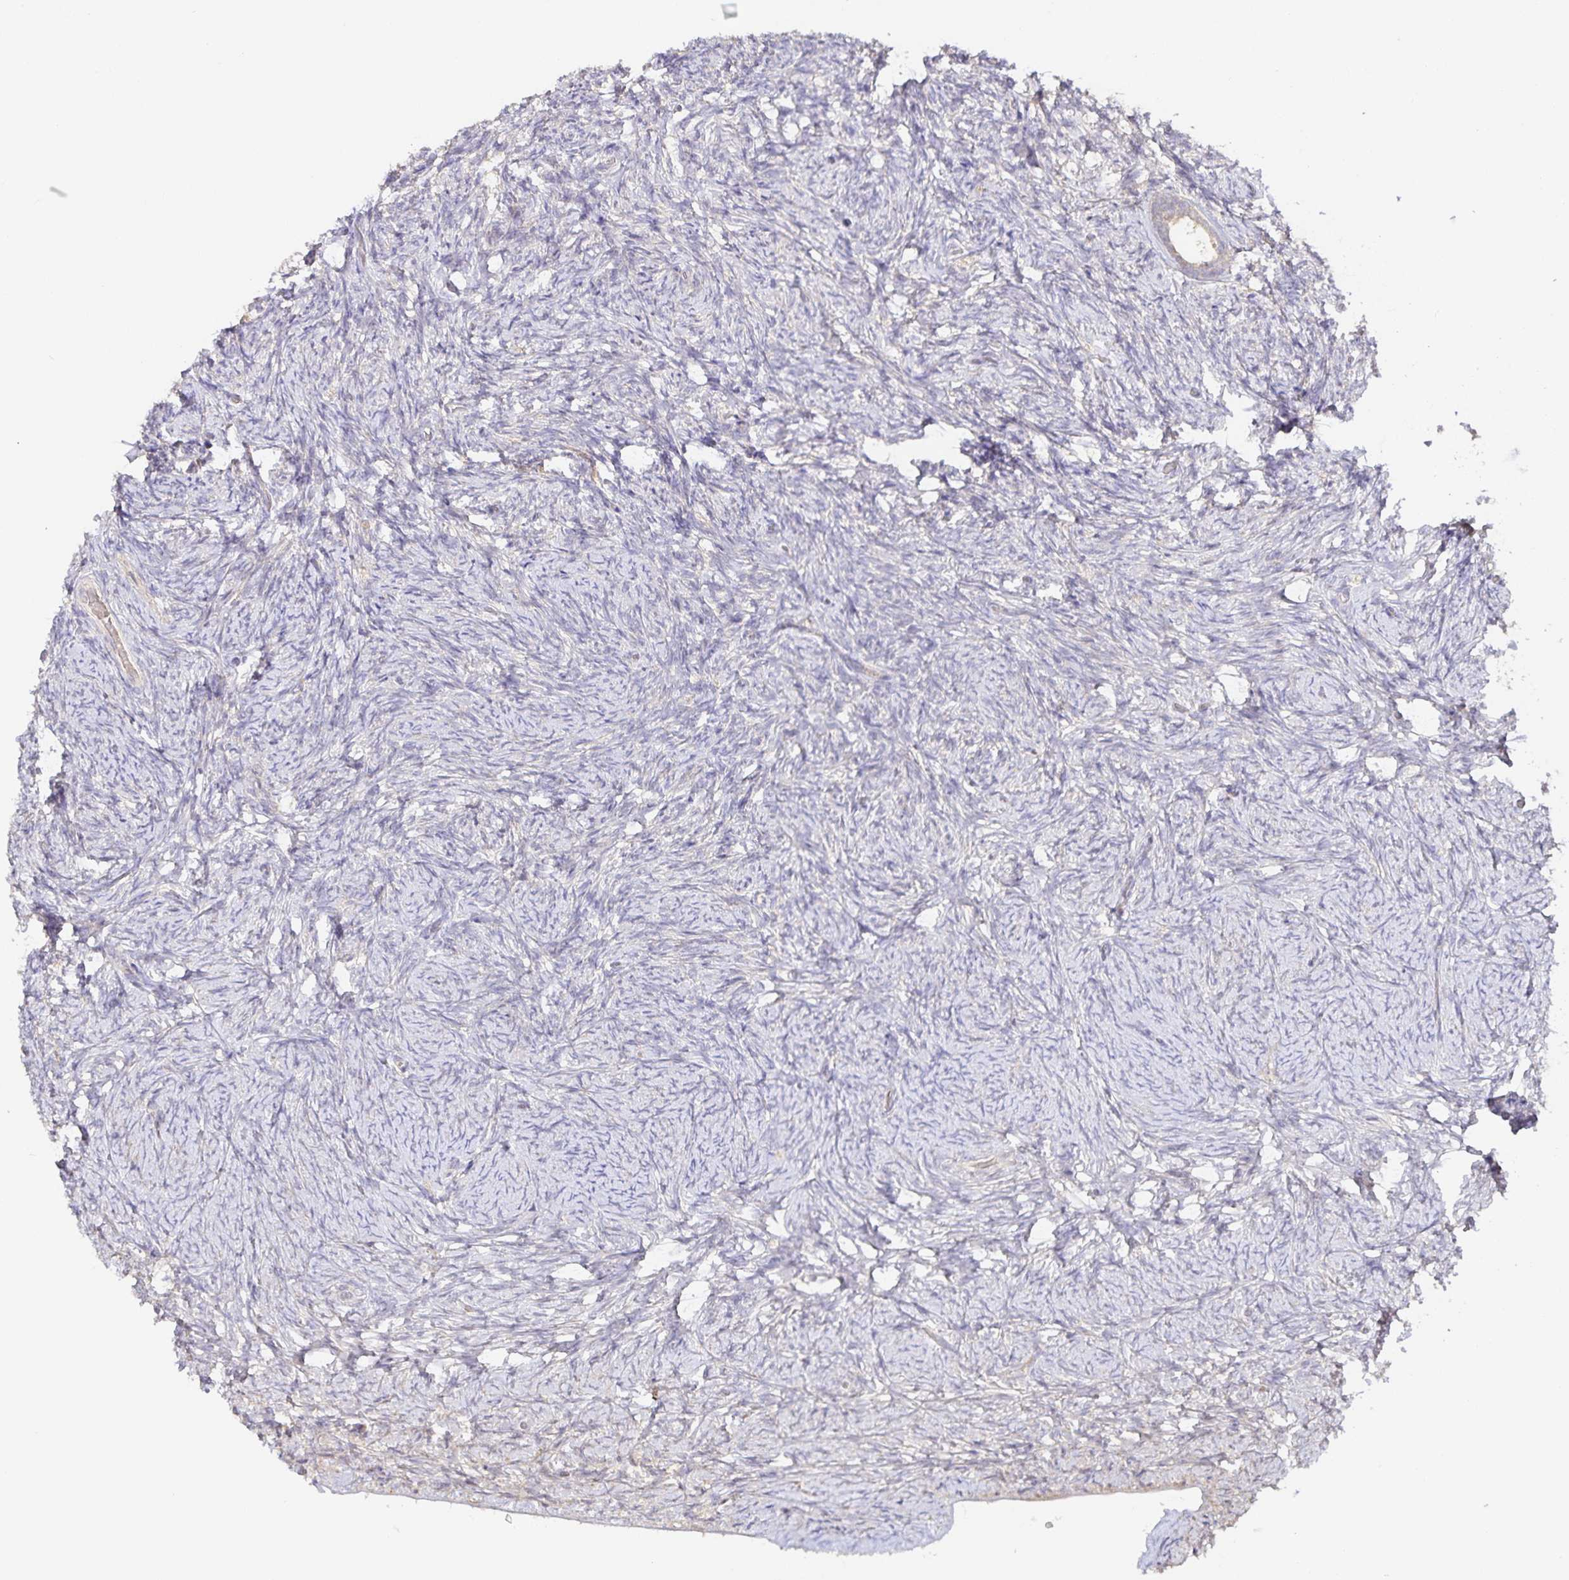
{"staining": {"intensity": "negative", "quantity": "none", "location": "none"}, "tissue": "ovary", "cell_type": "Ovarian stroma cells", "image_type": "normal", "snomed": [{"axis": "morphology", "description": "Normal tissue, NOS"}, {"axis": "topography", "description": "Ovary"}], "caption": "Immunohistochemical staining of benign ovary reveals no significant expression in ovarian stroma cells.", "gene": "ZDHHC11B", "patient": {"sex": "female", "age": 34}}